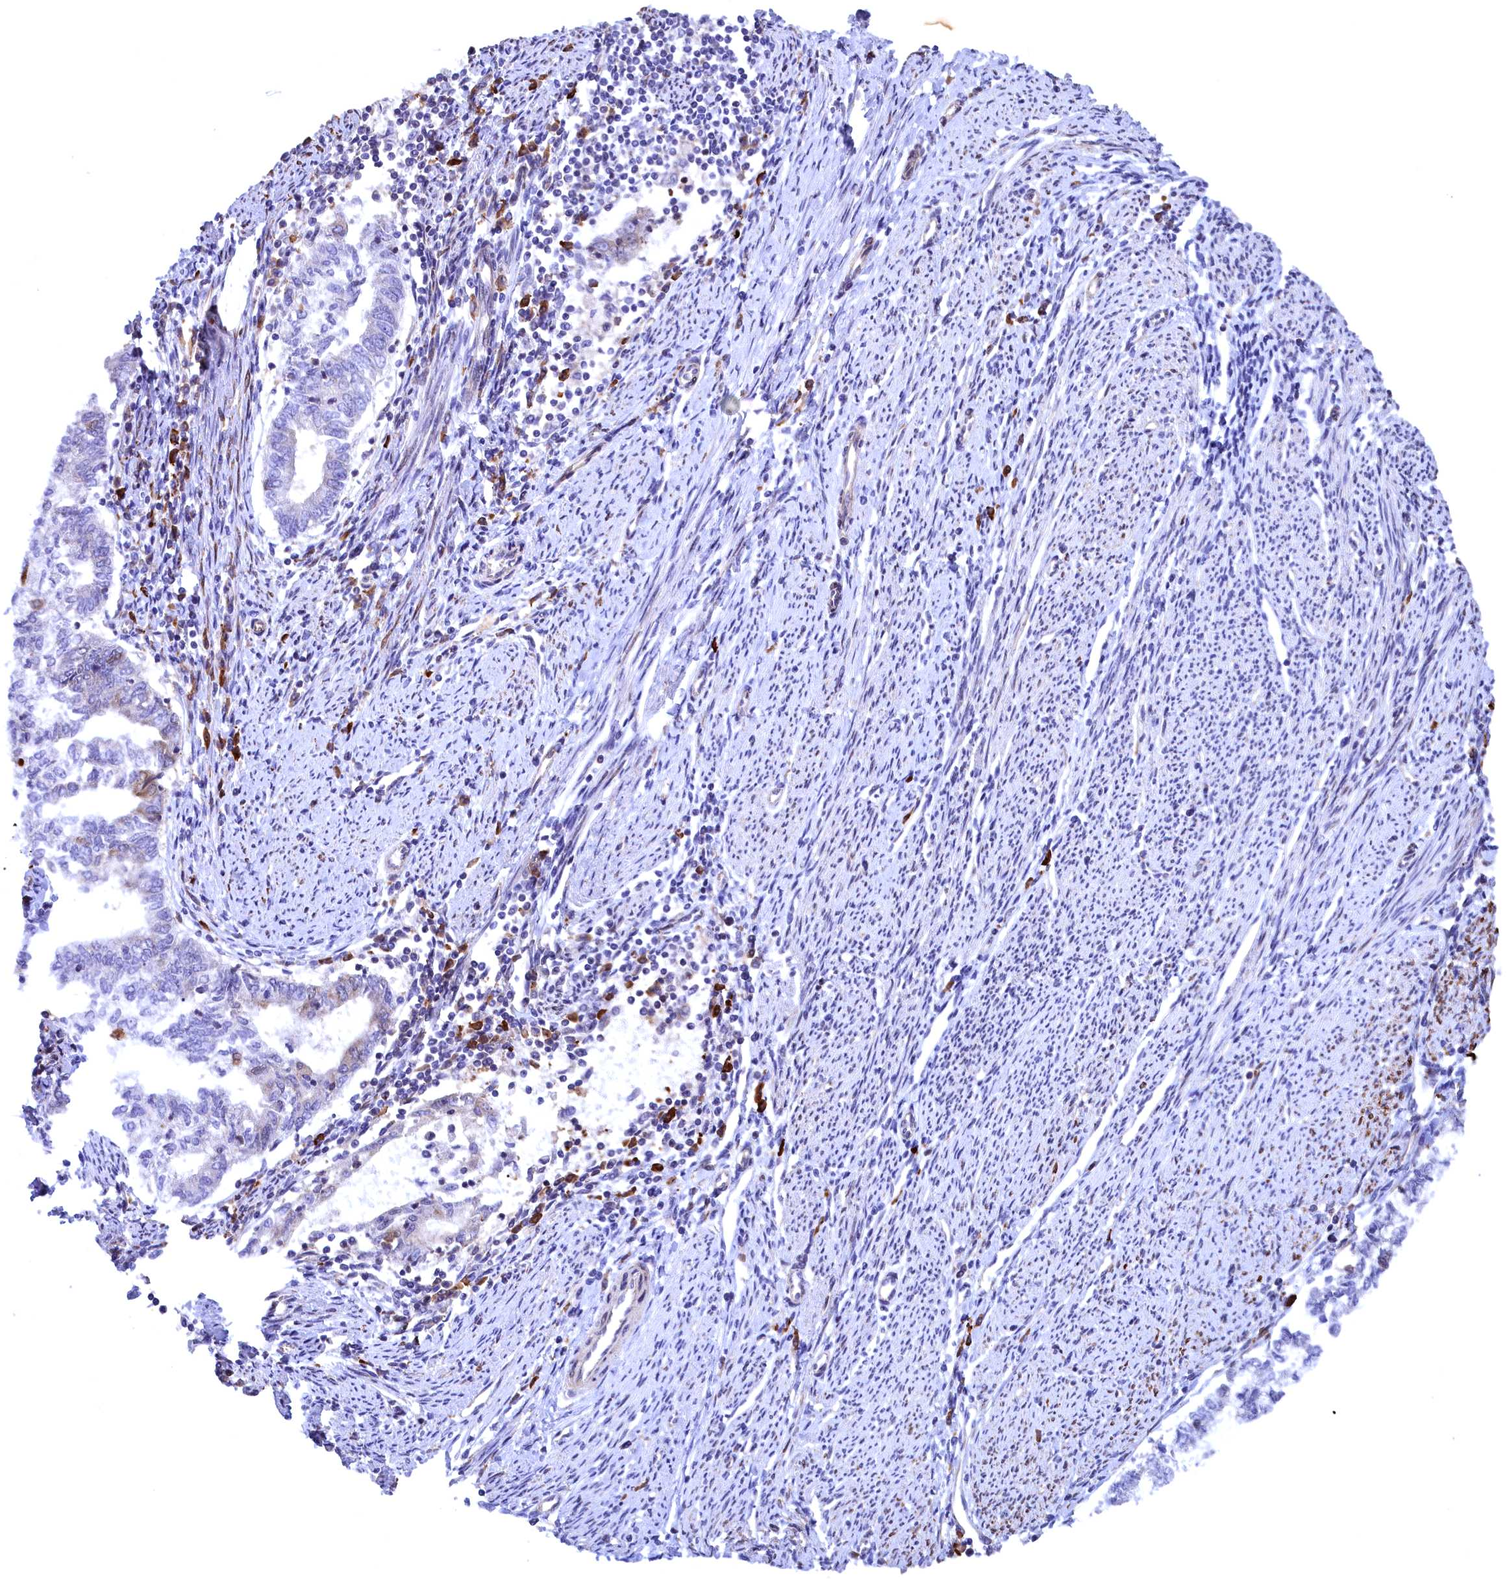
{"staining": {"intensity": "negative", "quantity": "none", "location": "none"}, "tissue": "endometrial cancer", "cell_type": "Tumor cells", "image_type": "cancer", "snomed": [{"axis": "morphology", "description": "Adenocarcinoma, NOS"}, {"axis": "topography", "description": "Endometrium"}], "caption": "Immunohistochemistry micrograph of neoplastic tissue: human endometrial cancer (adenocarcinoma) stained with DAB (3,3'-diaminobenzidine) reveals no significant protein expression in tumor cells.", "gene": "JPT2", "patient": {"sex": "female", "age": 79}}